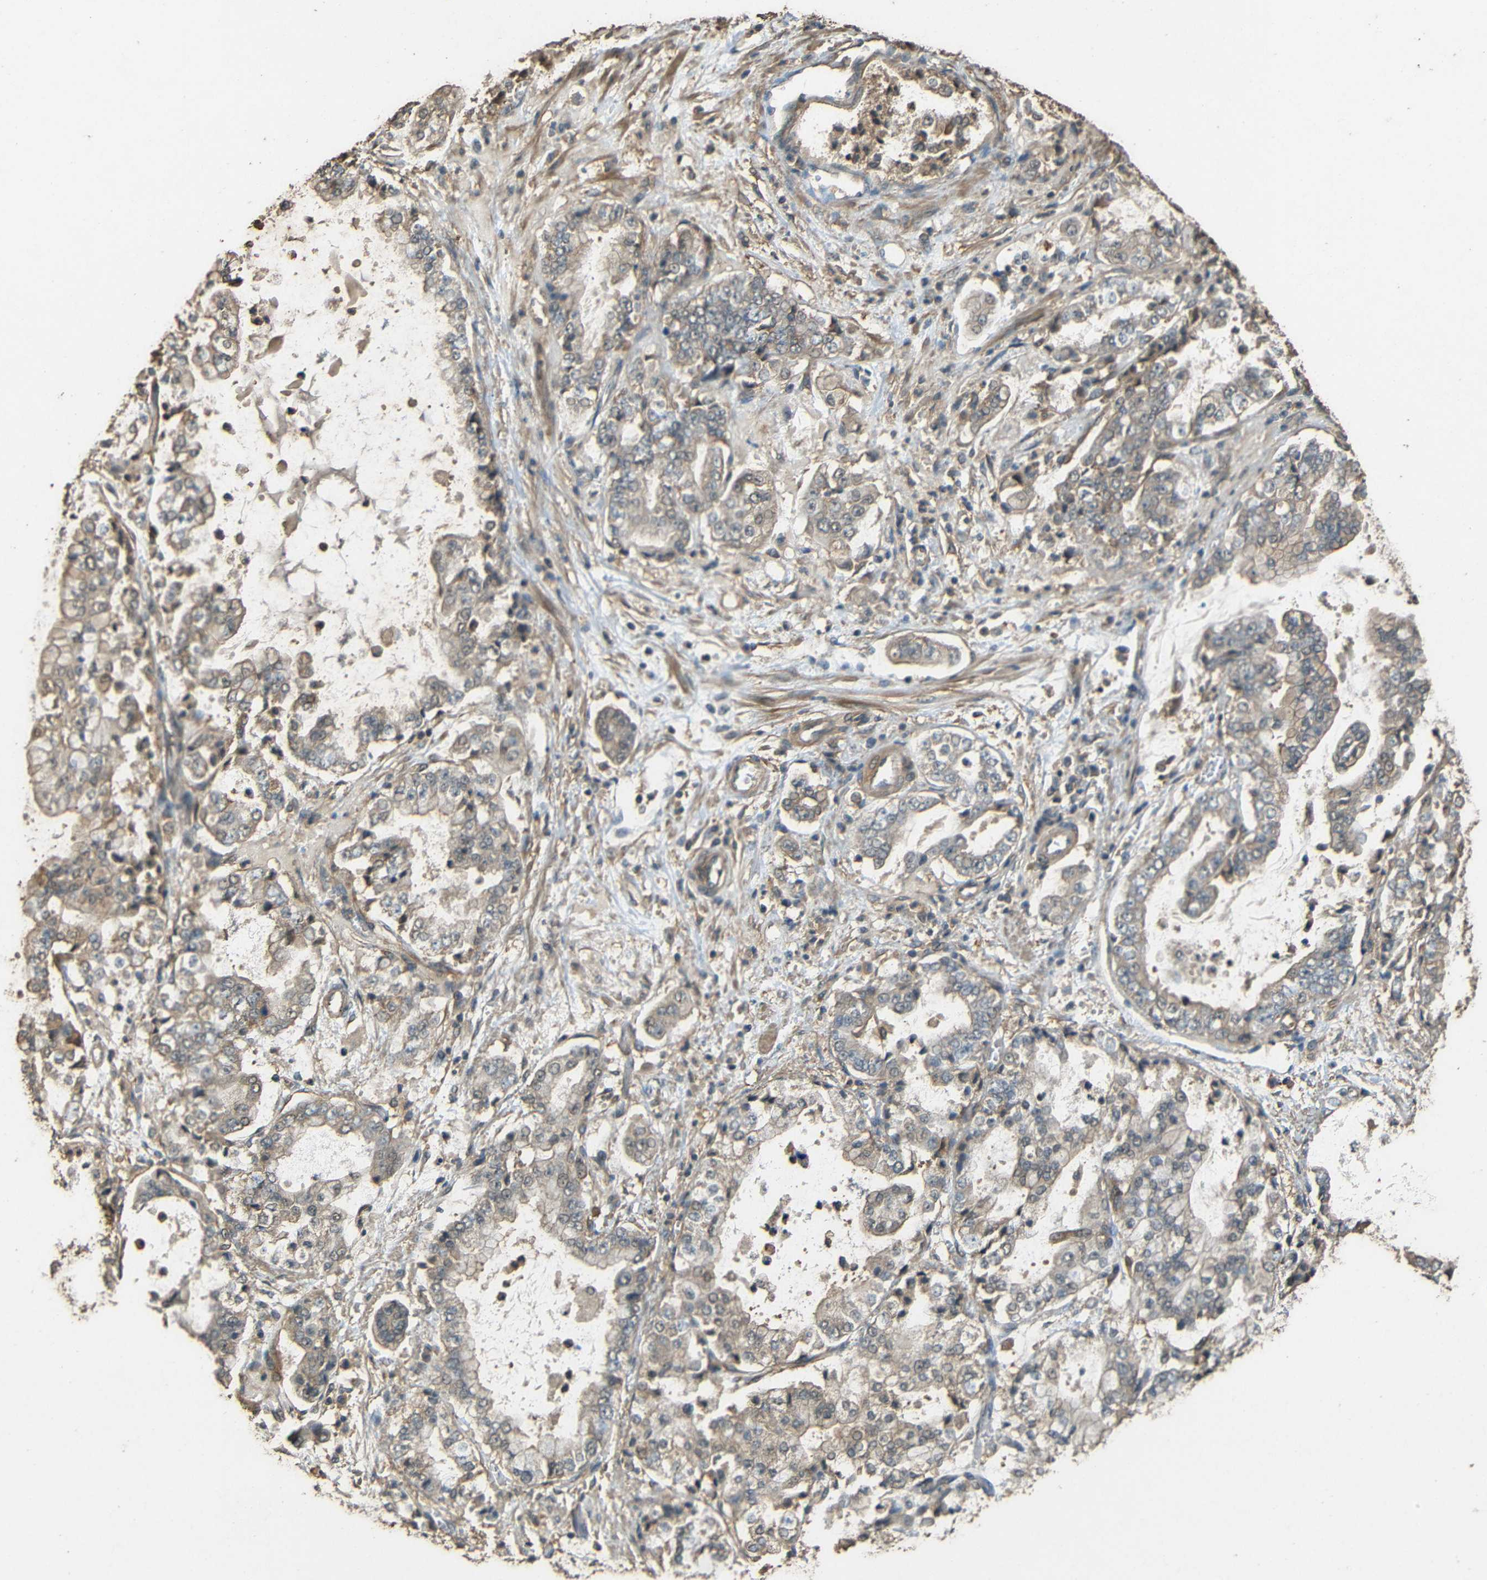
{"staining": {"intensity": "weak", "quantity": ">75%", "location": "cytoplasmic/membranous"}, "tissue": "stomach cancer", "cell_type": "Tumor cells", "image_type": "cancer", "snomed": [{"axis": "morphology", "description": "Adenocarcinoma, NOS"}, {"axis": "topography", "description": "Stomach"}], "caption": "Immunohistochemistry (IHC) photomicrograph of human stomach adenocarcinoma stained for a protein (brown), which exhibits low levels of weak cytoplasmic/membranous staining in approximately >75% of tumor cells.", "gene": "PDE5A", "patient": {"sex": "male", "age": 76}}